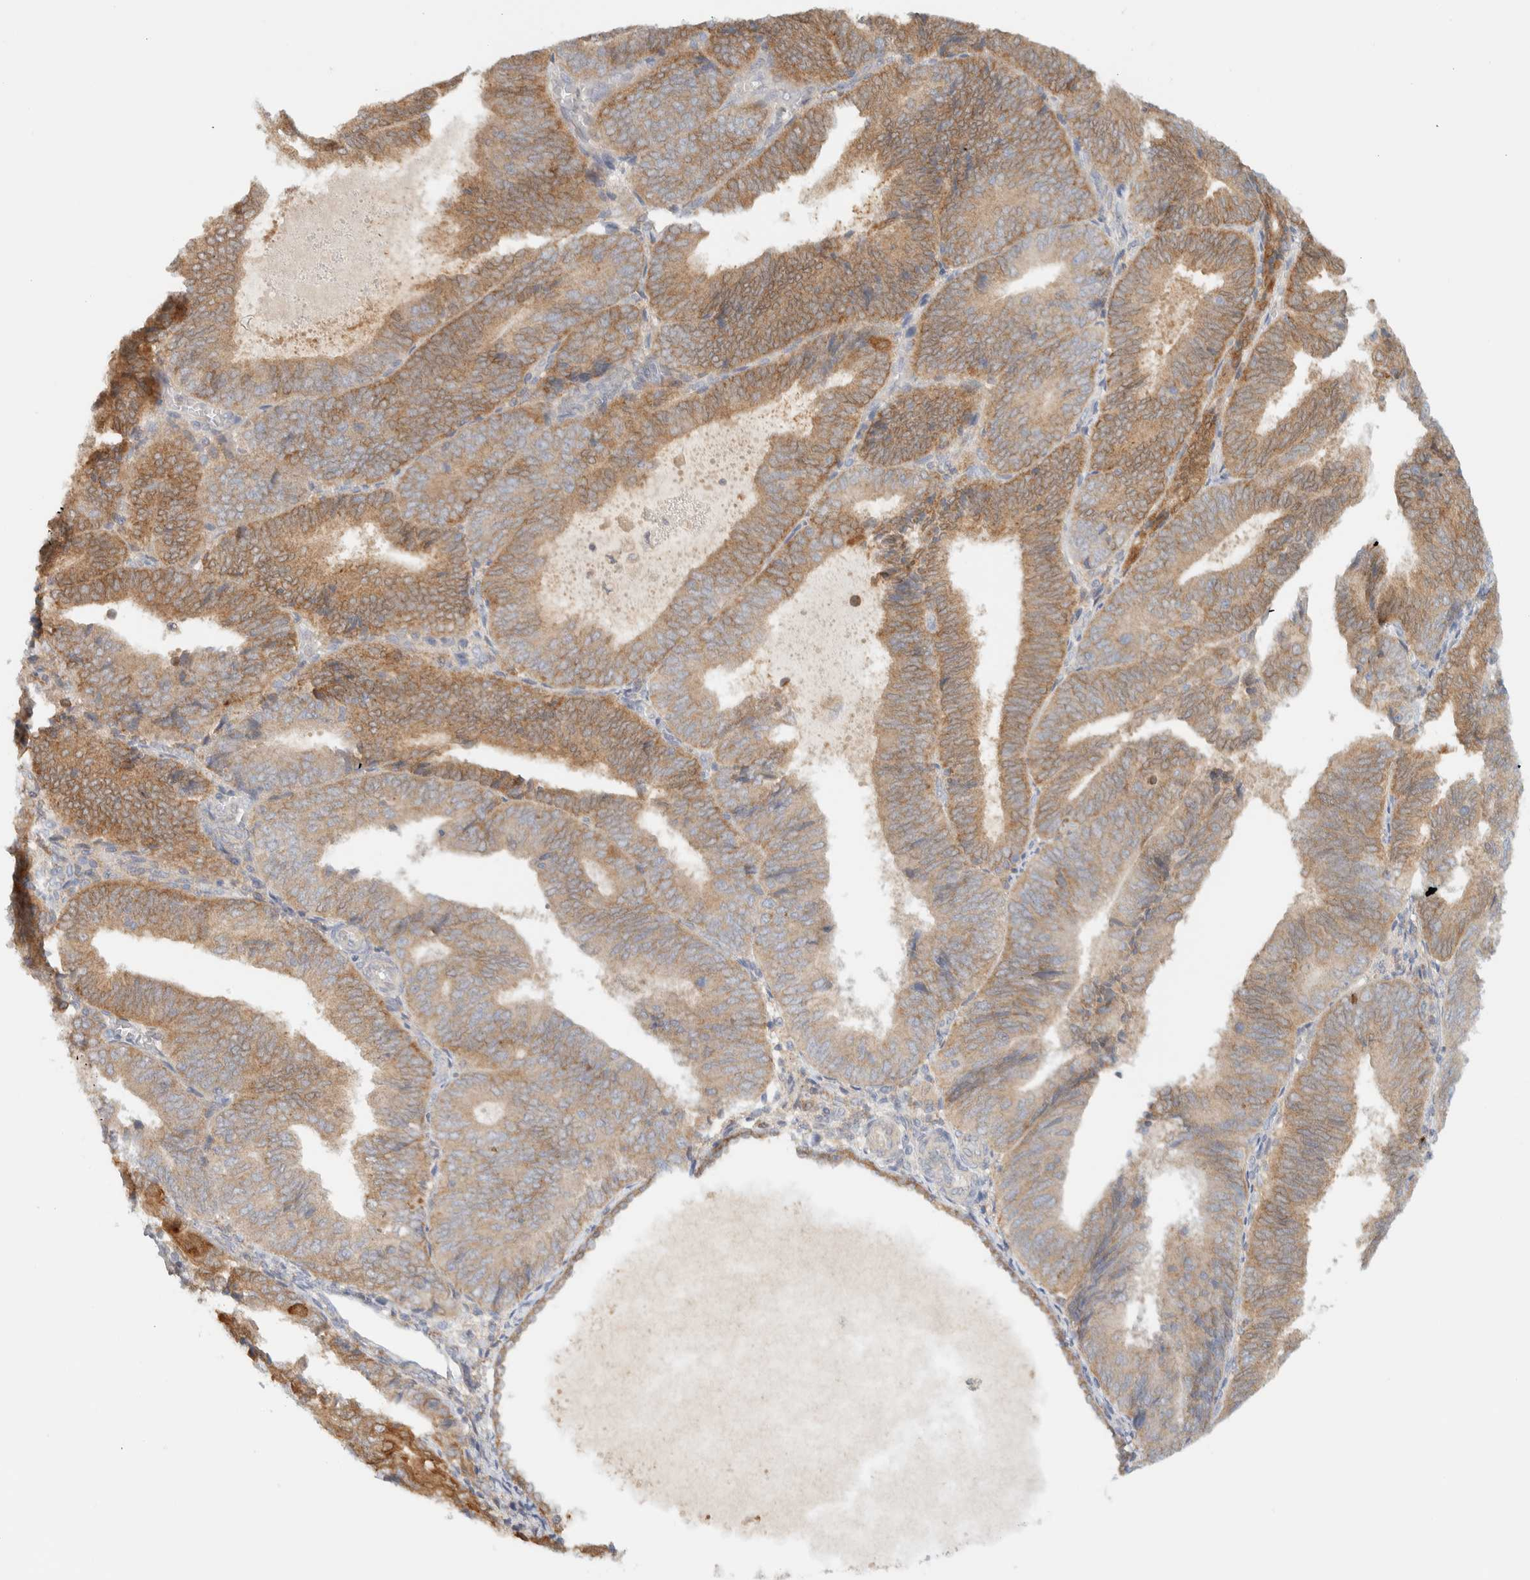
{"staining": {"intensity": "moderate", "quantity": ">75%", "location": "cytoplasmic/membranous"}, "tissue": "endometrial cancer", "cell_type": "Tumor cells", "image_type": "cancer", "snomed": [{"axis": "morphology", "description": "Adenocarcinoma, NOS"}, {"axis": "topography", "description": "Endometrium"}], "caption": "Moderate cytoplasmic/membranous protein expression is identified in about >75% of tumor cells in endometrial cancer. The staining is performed using DAB brown chromogen to label protein expression. The nuclei are counter-stained blue using hematoxylin.", "gene": "NT5C", "patient": {"sex": "female", "age": 81}}